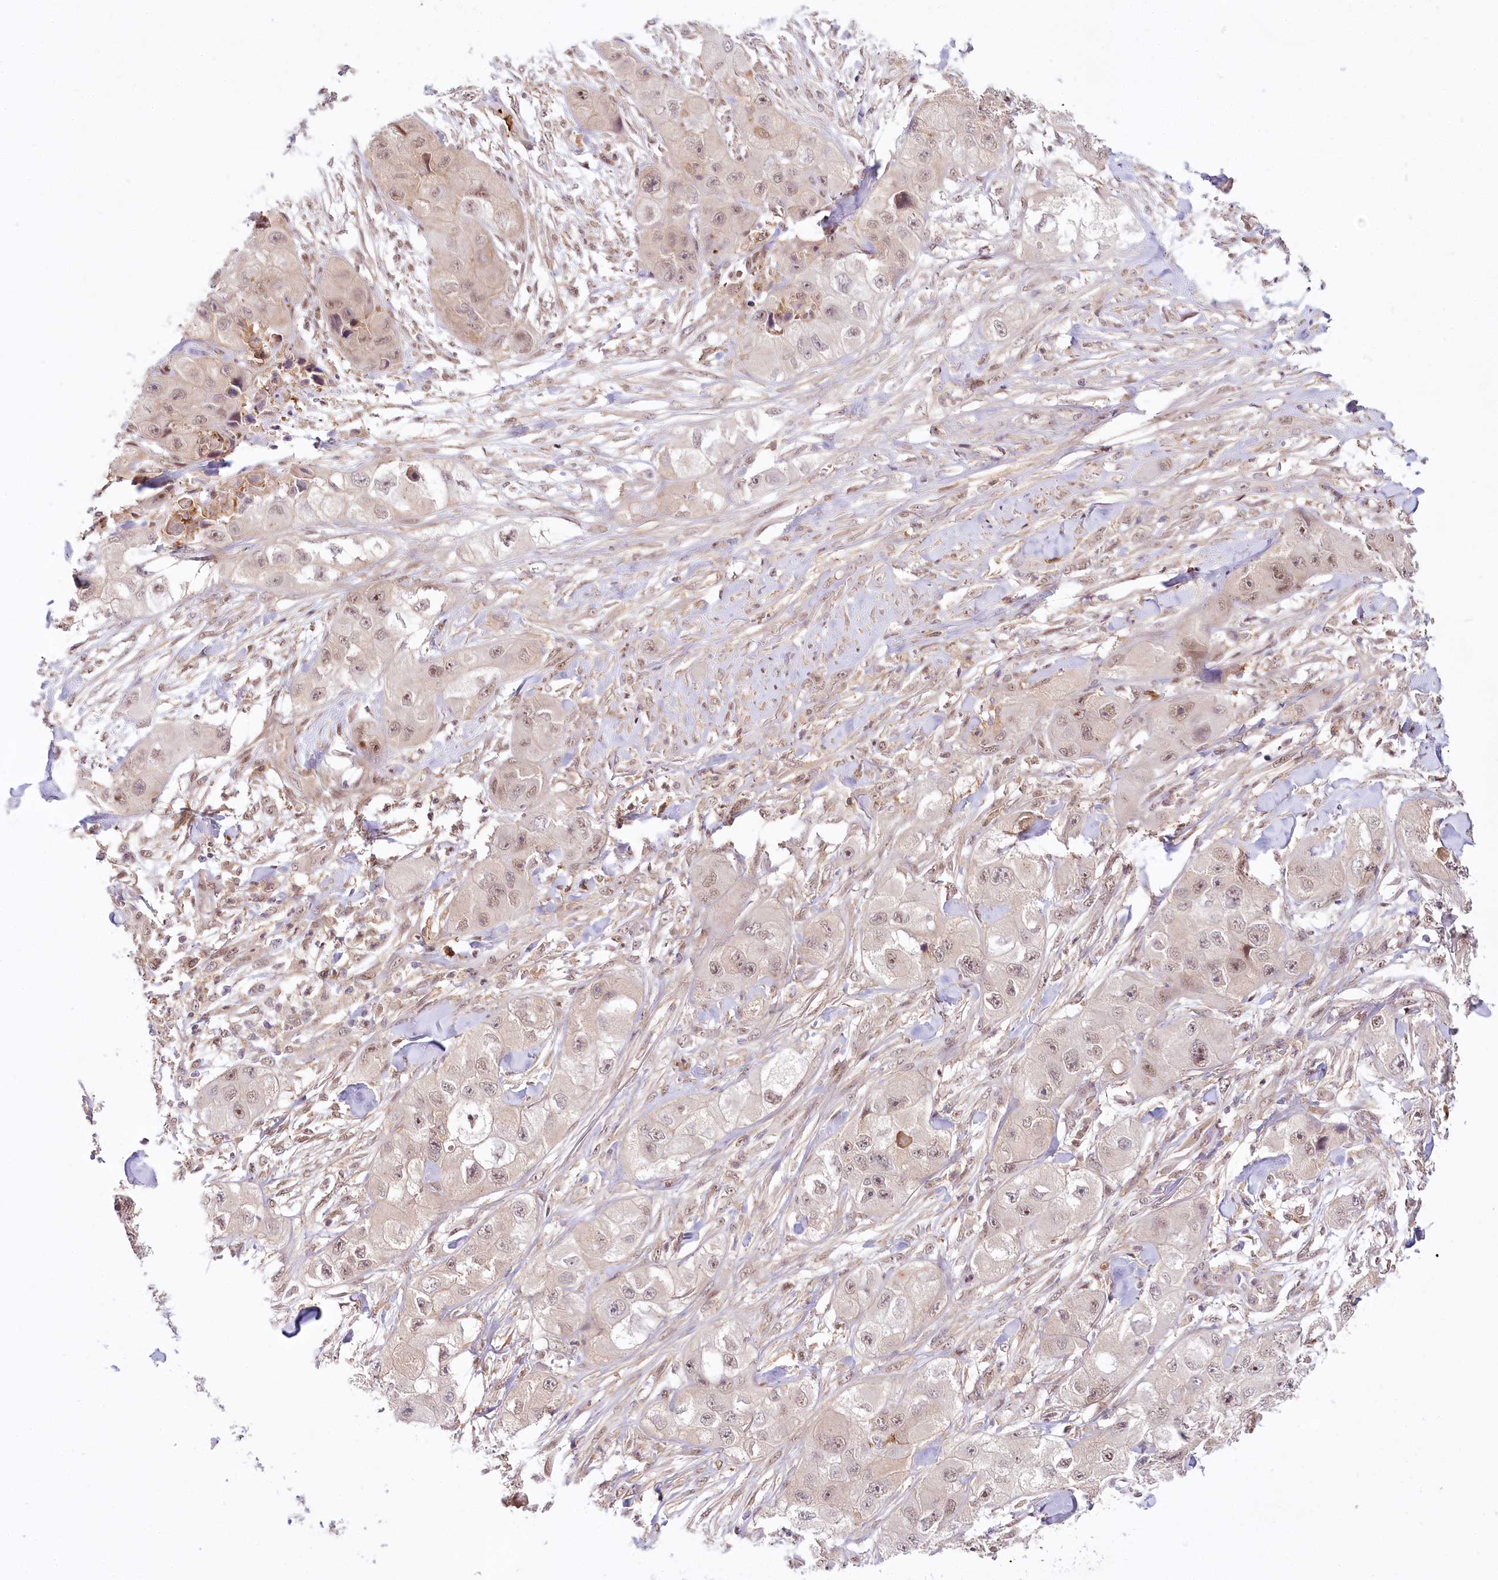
{"staining": {"intensity": "weak", "quantity": "<25%", "location": "nuclear"}, "tissue": "skin cancer", "cell_type": "Tumor cells", "image_type": "cancer", "snomed": [{"axis": "morphology", "description": "Squamous cell carcinoma, NOS"}, {"axis": "topography", "description": "Skin"}, {"axis": "topography", "description": "Subcutis"}], "caption": "This image is of skin cancer stained with immunohistochemistry to label a protein in brown with the nuclei are counter-stained blue. There is no expression in tumor cells.", "gene": "TUBGCP2", "patient": {"sex": "male", "age": 73}}